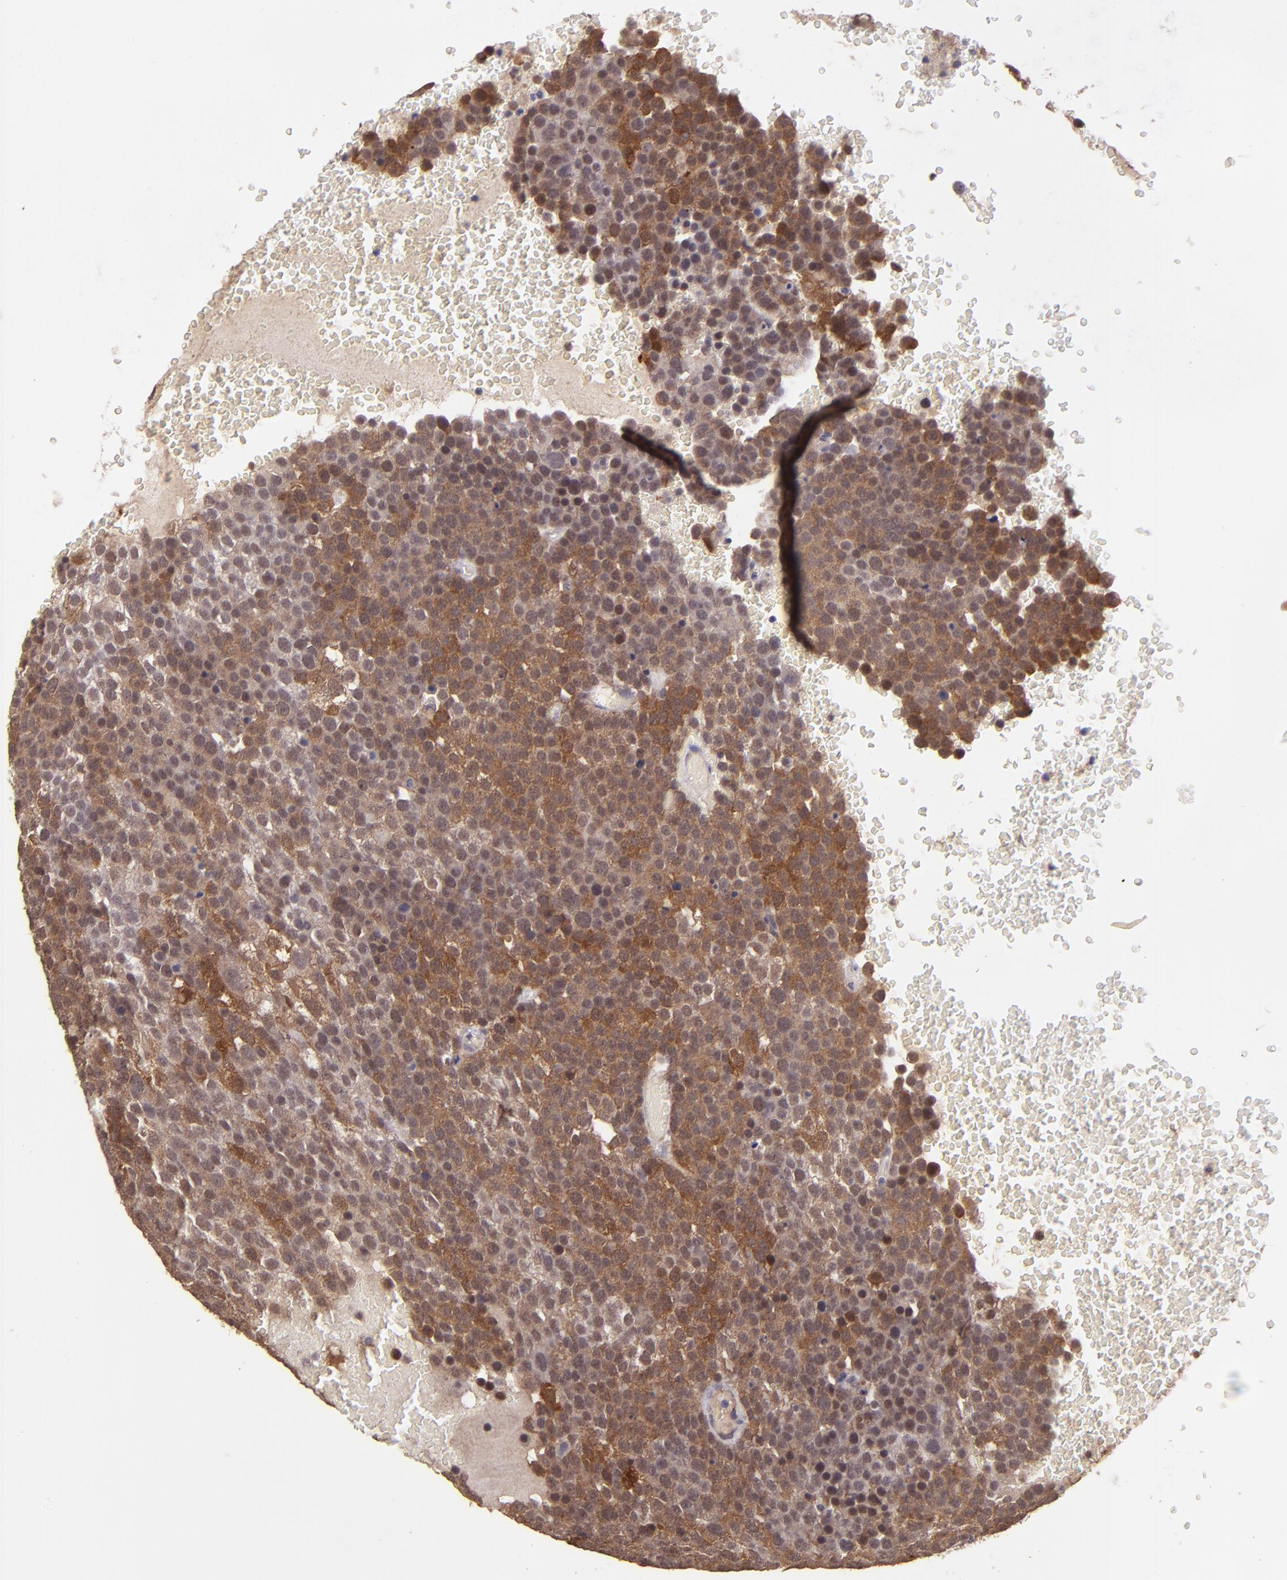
{"staining": {"intensity": "strong", "quantity": "25%-75%", "location": "cytoplasmic/membranous"}, "tissue": "testis cancer", "cell_type": "Tumor cells", "image_type": "cancer", "snomed": [{"axis": "morphology", "description": "Seminoma, NOS"}, {"axis": "topography", "description": "Testis"}], "caption": "Seminoma (testis) stained with a protein marker shows strong staining in tumor cells.", "gene": "TAF7L", "patient": {"sex": "male", "age": 71}}